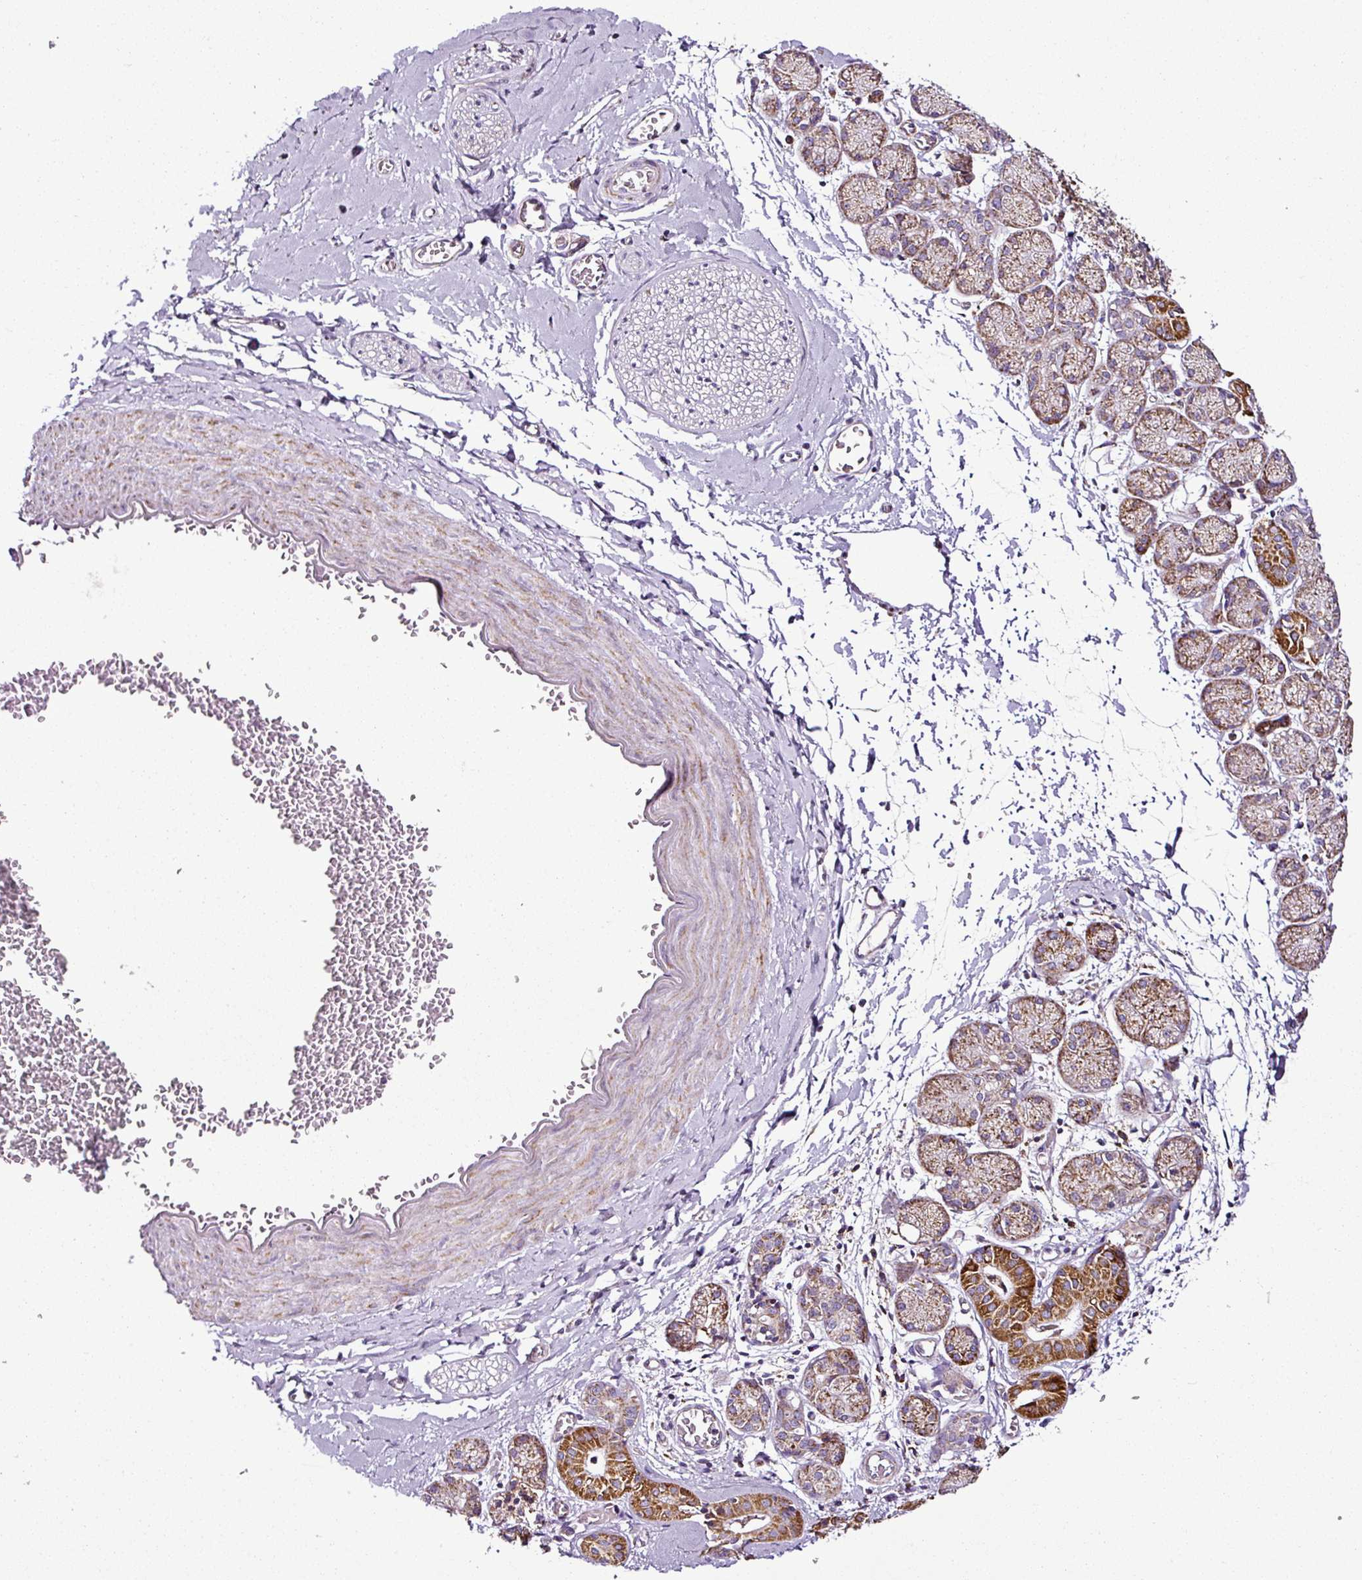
{"staining": {"intensity": "negative", "quantity": "none", "location": "none"}, "tissue": "adipose tissue", "cell_type": "Adipocytes", "image_type": "normal", "snomed": [{"axis": "morphology", "description": "Normal tissue, NOS"}, {"axis": "topography", "description": "Salivary gland"}, {"axis": "topography", "description": "Peripheral nerve tissue"}], "caption": "High magnification brightfield microscopy of normal adipose tissue stained with DAB (3,3'-diaminobenzidine) (brown) and counterstained with hematoxylin (blue): adipocytes show no significant positivity. (Brightfield microscopy of DAB (3,3'-diaminobenzidine) IHC at high magnification).", "gene": "DPAGT1", "patient": {"sex": "female", "age": 24}}